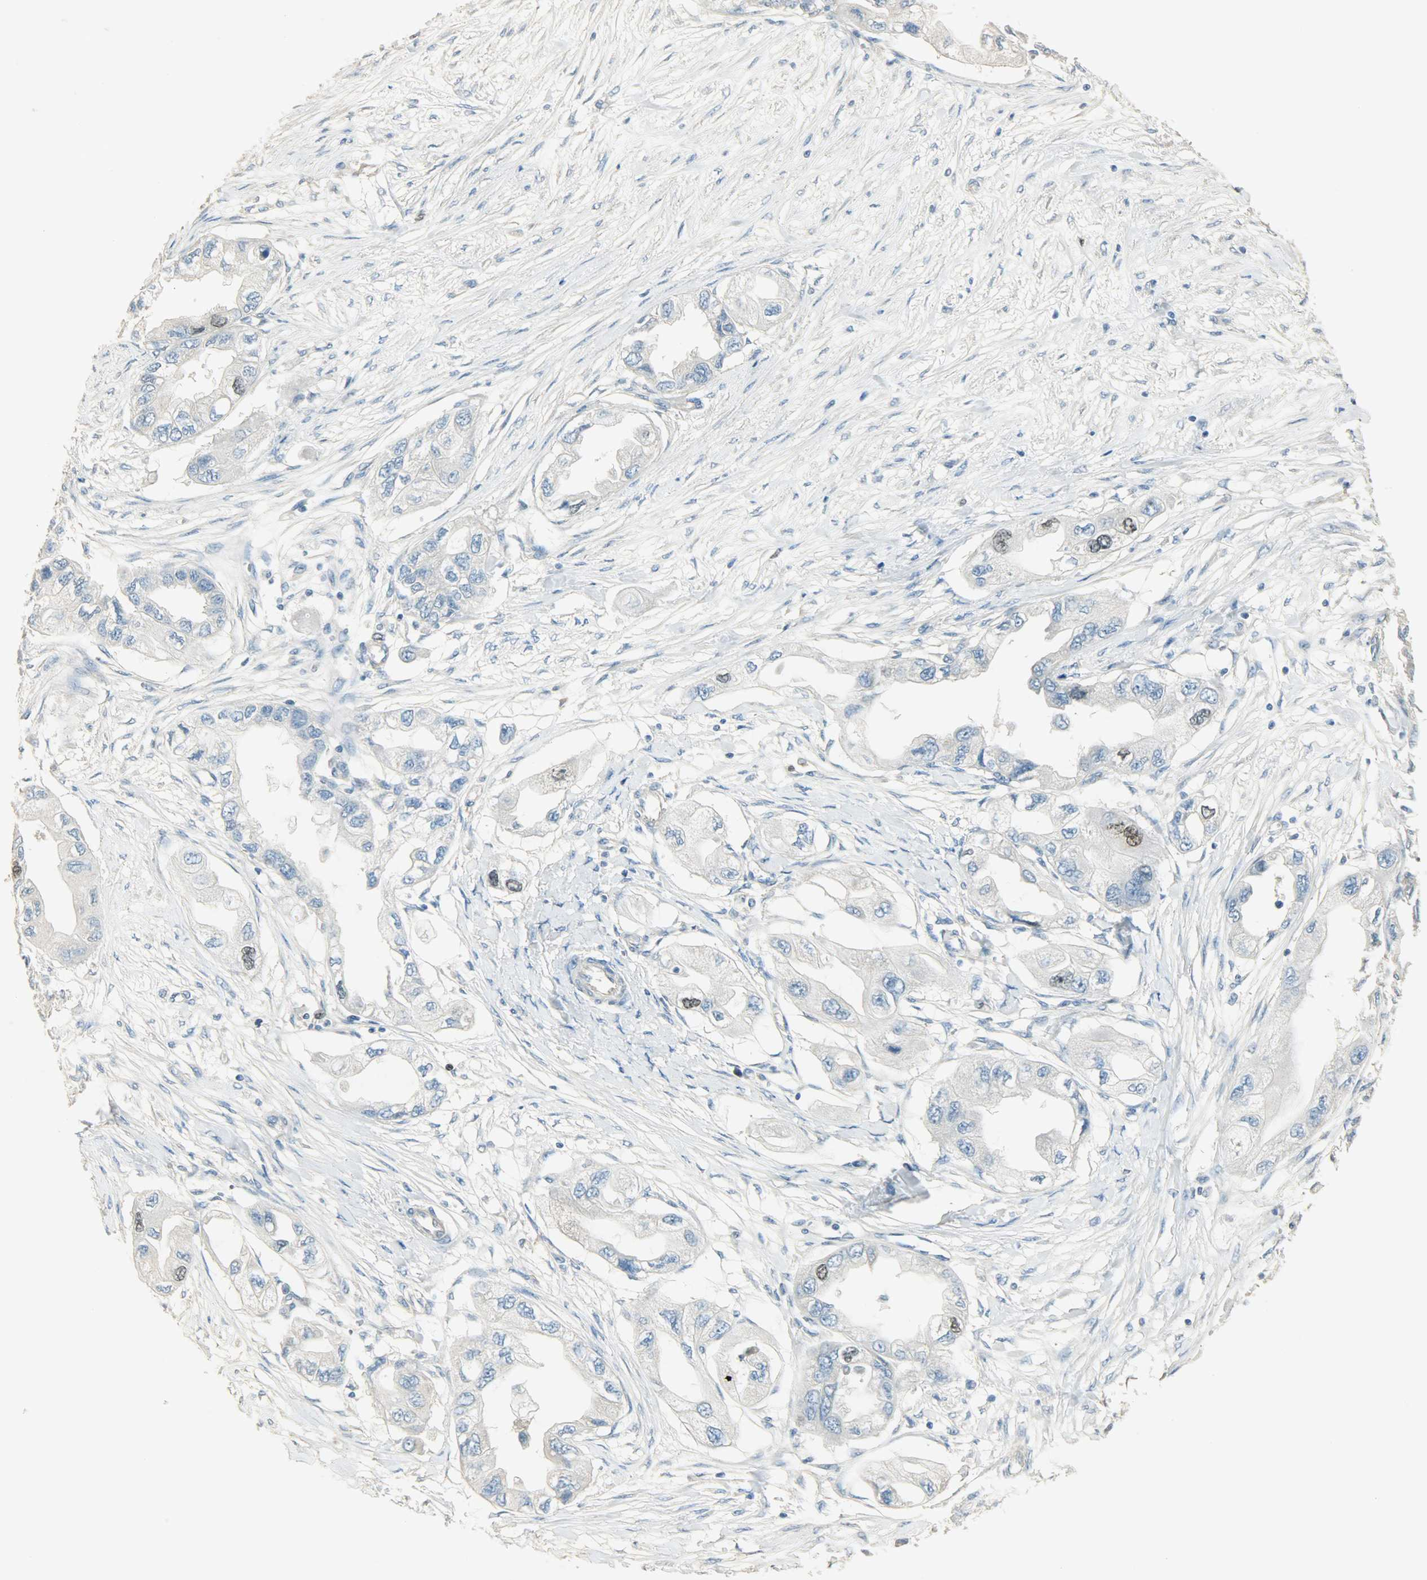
{"staining": {"intensity": "moderate", "quantity": "<25%", "location": "nuclear"}, "tissue": "endometrial cancer", "cell_type": "Tumor cells", "image_type": "cancer", "snomed": [{"axis": "morphology", "description": "Adenocarcinoma, NOS"}, {"axis": "topography", "description": "Endometrium"}], "caption": "IHC histopathology image of endometrial cancer stained for a protein (brown), which shows low levels of moderate nuclear staining in about <25% of tumor cells.", "gene": "TPX2", "patient": {"sex": "female", "age": 67}}